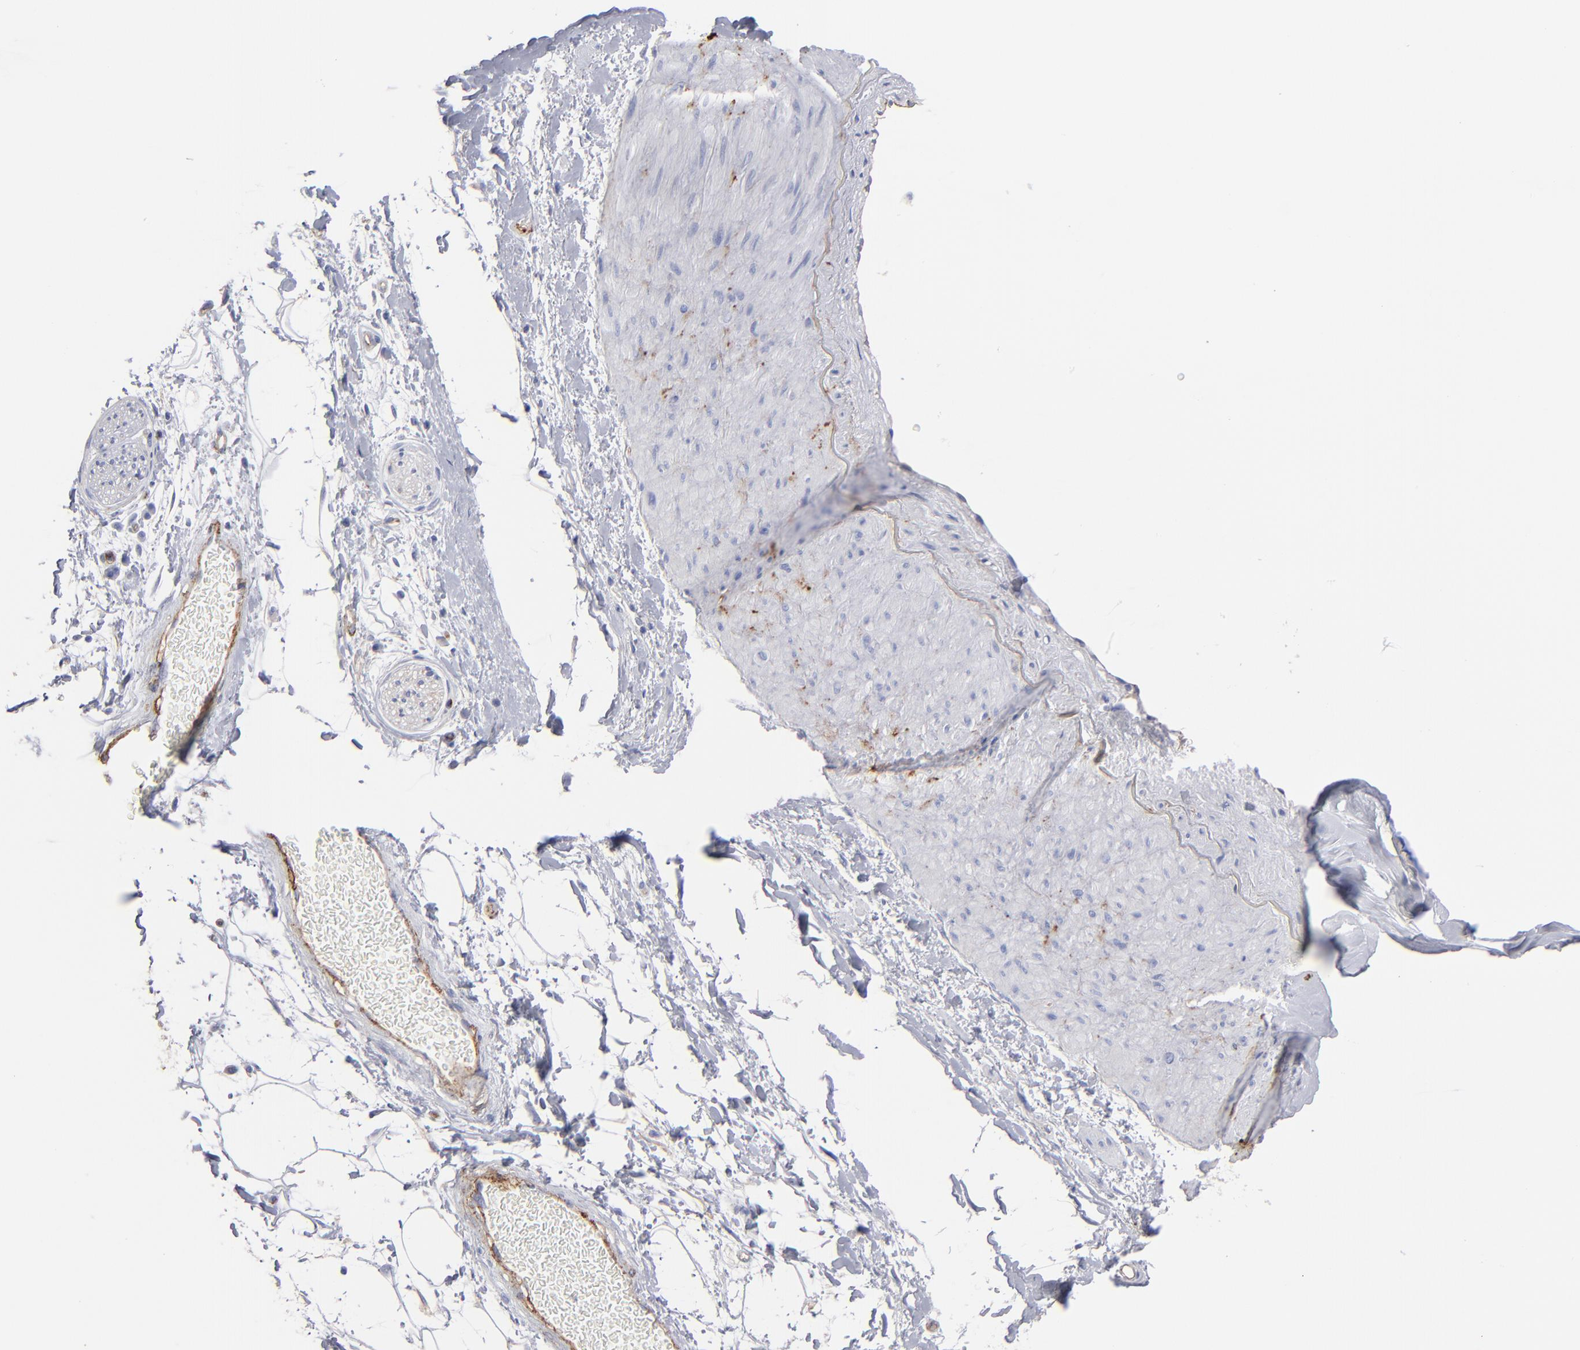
{"staining": {"intensity": "negative", "quantity": "none", "location": "none"}, "tissue": "adipose tissue", "cell_type": "Adipocytes", "image_type": "normal", "snomed": [{"axis": "morphology", "description": "Normal tissue, NOS"}, {"axis": "topography", "description": "Soft tissue"}], "caption": "IHC of benign human adipose tissue reveals no positivity in adipocytes. (Immunohistochemistry (ihc), brightfield microscopy, high magnification).", "gene": "TM4SF1", "patient": {"sex": "male", "age": 72}}